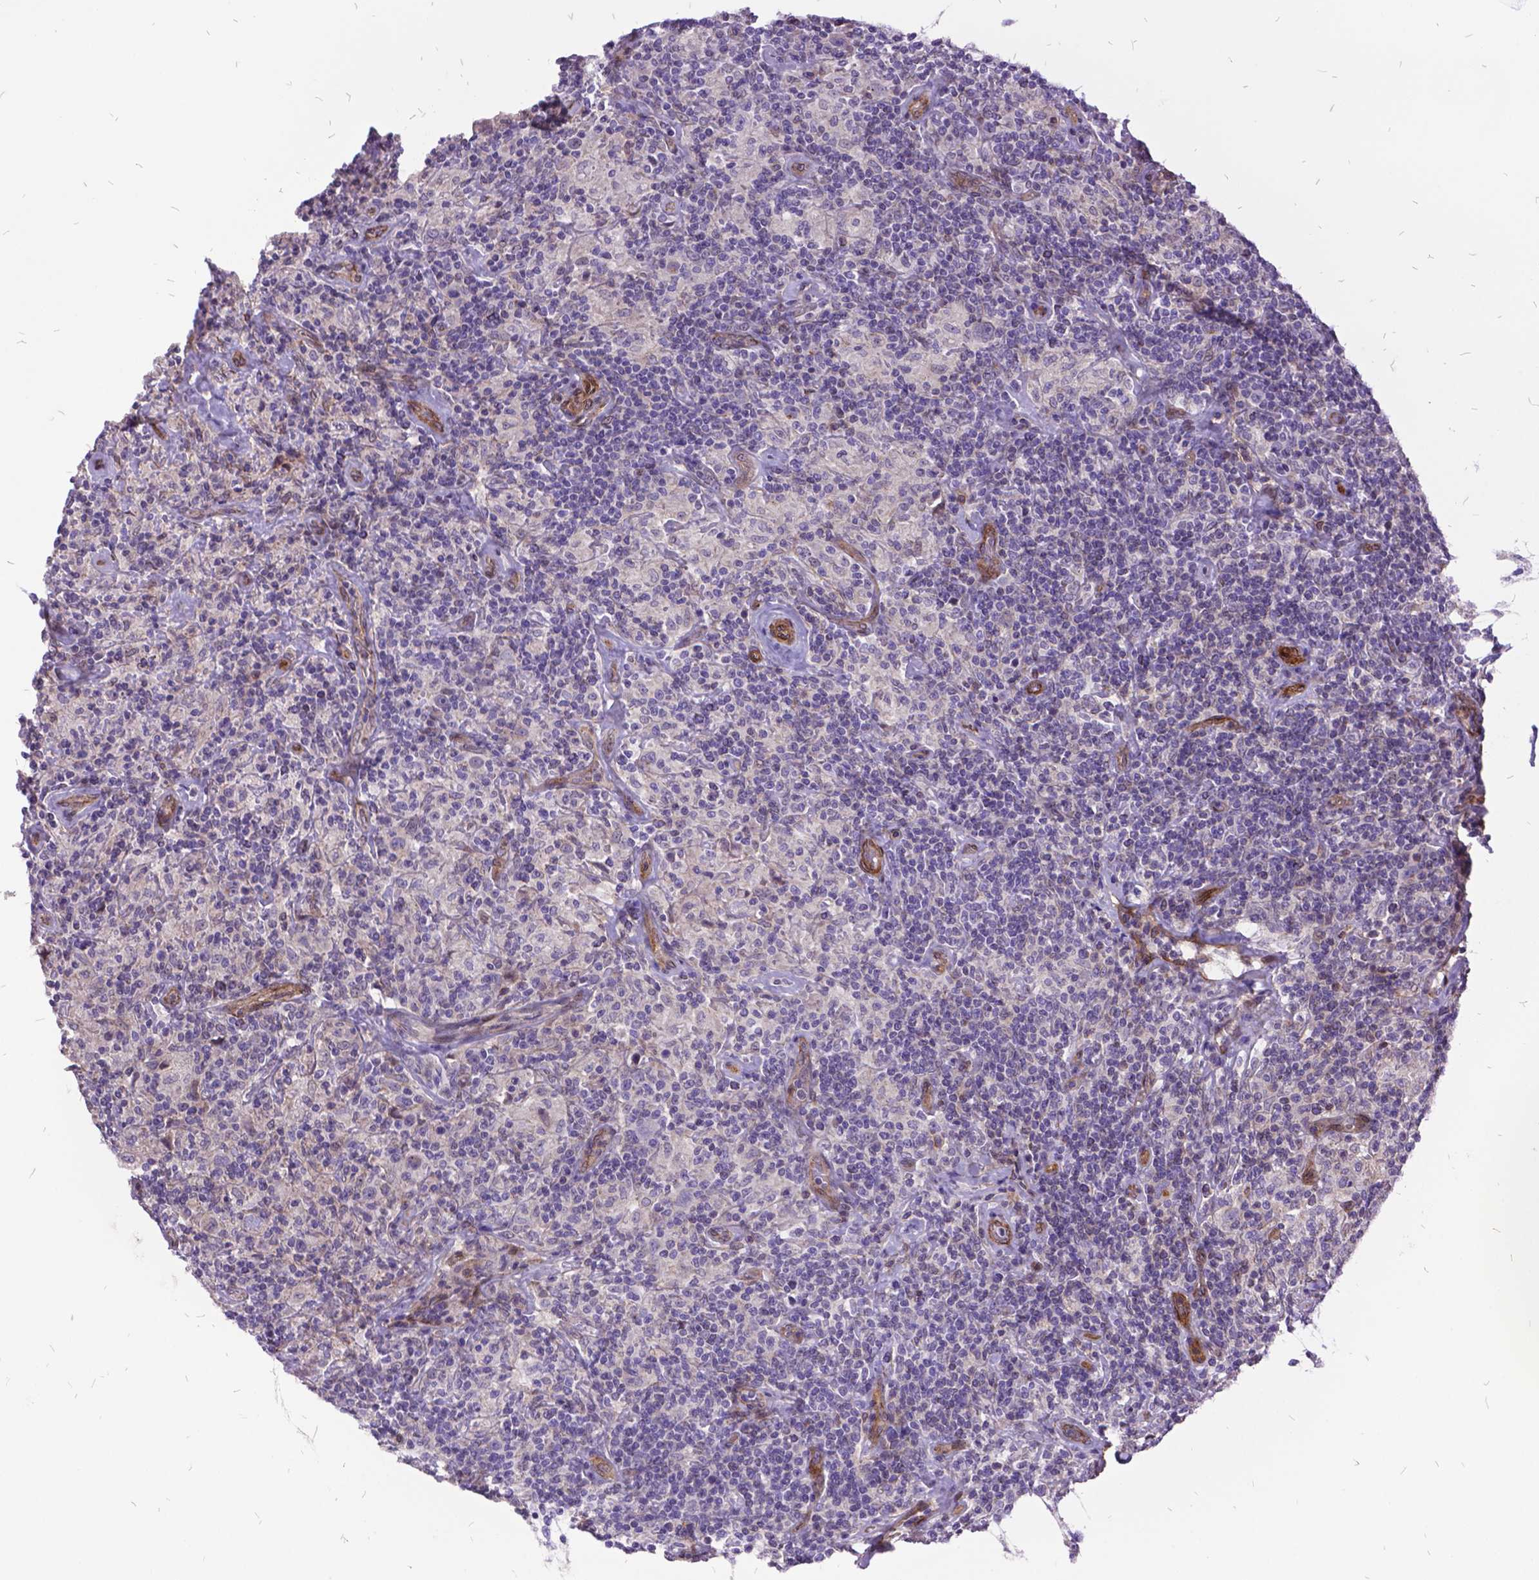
{"staining": {"intensity": "negative", "quantity": "none", "location": "none"}, "tissue": "lymphoma", "cell_type": "Tumor cells", "image_type": "cancer", "snomed": [{"axis": "morphology", "description": "Hodgkin's disease, NOS"}, {"axis": "topography", "description": "Lymph node"}], "caption": "Immunohistochemistry photomicrograph of Hodgkin's disease stained for a protein (brown), which demonstrates no expression in tumor cells.", "gene": "GRB7", "patient": {"sex": "male", "age": 70}}